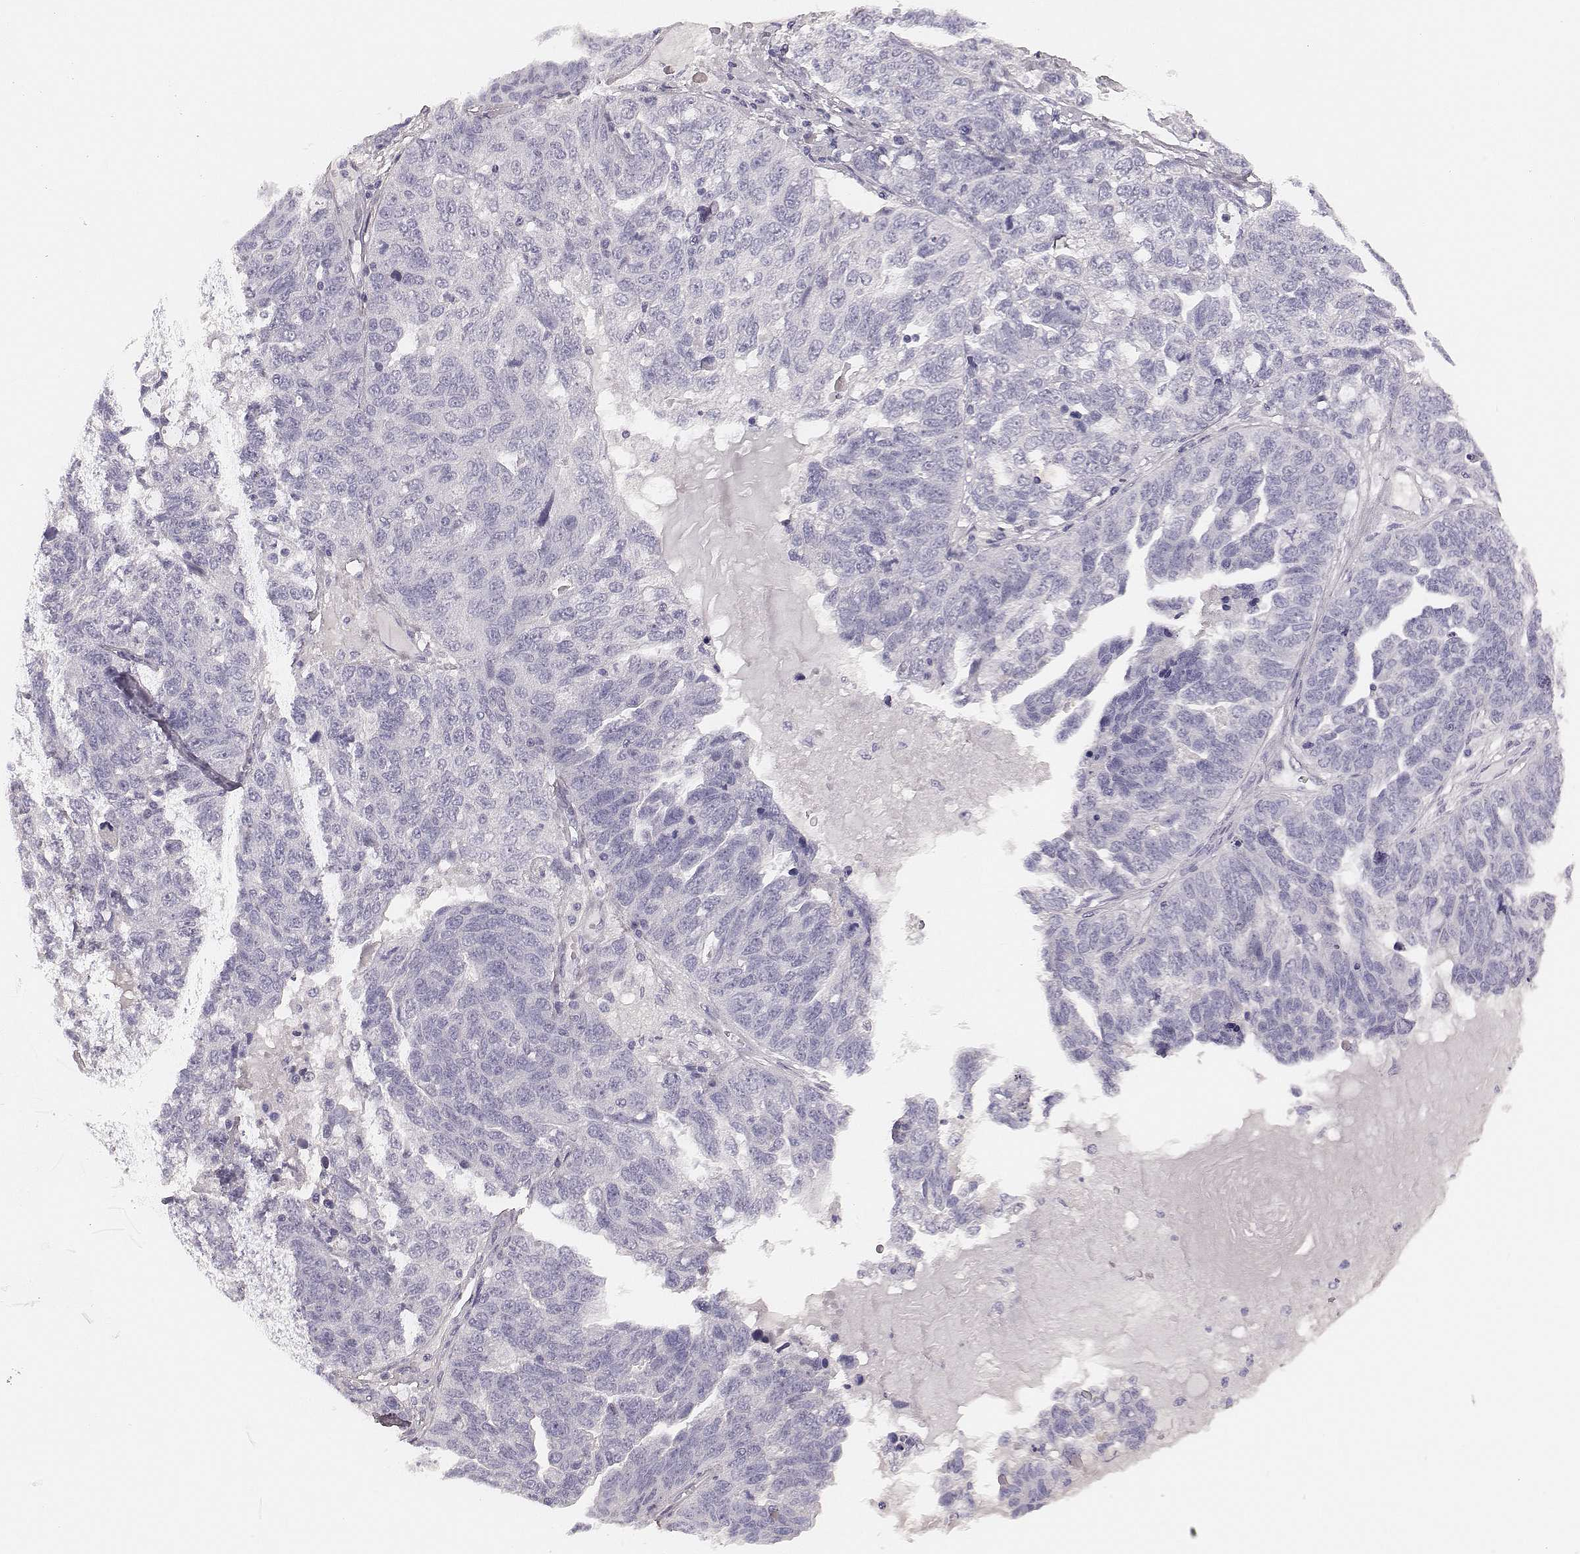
{"staining": {"intensity": "negative", "quantity": "none", "location": "none"}, "tissue": "ovarian cancer", "cell_type": "Tumor cells", "image_type": "cancer", "snomed": [{"axis": "morphology", "description": "Cystadenocarcinoma, serous, NOS"}, {"axis": "topography", "description": "Ovary"}], "caption": "This image is of ovarian serous cystadenocarcinoma stained with IHC to label a protein in brown with the nuclei are counter-stained blue. There is no staining in tumor cells.", "gene": "CSHL1", "patient": {"sex": "female", "age": 71}}